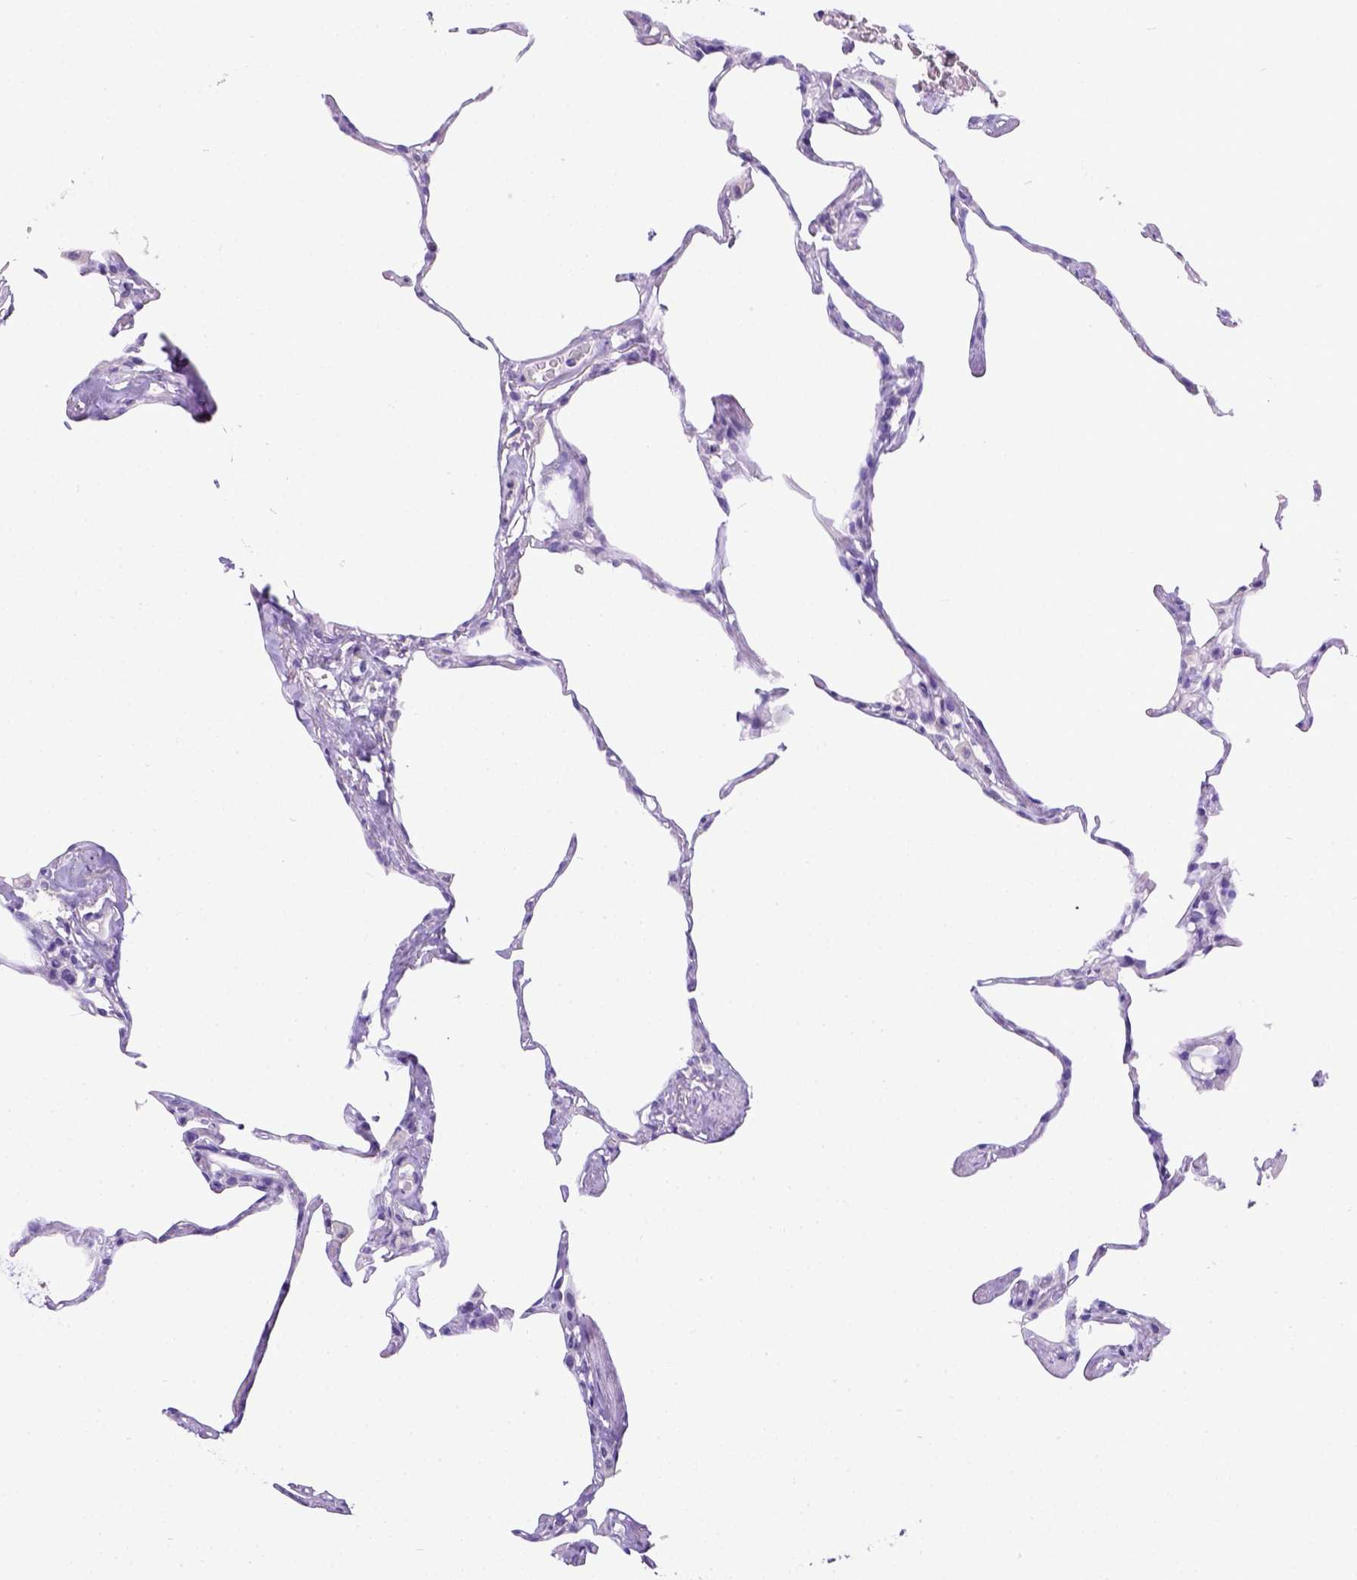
{"staining": {"intensity": "negative", "quantity": "none", "location": "none"}, "tissue": "lung", "cell_type": "Alveolar cells", "image_type": "normal", "snomed": [{"axis": "morphology", "description": "Normal tissue, NOS"}, {"axis": "topography", "description": "Lung"}], "caption": "A histopathology image of lung stained for a protein reveals no brown staining in alveolar cells.", "gene": "ESR1", "patient": {"sex": "male", "age": 65}}